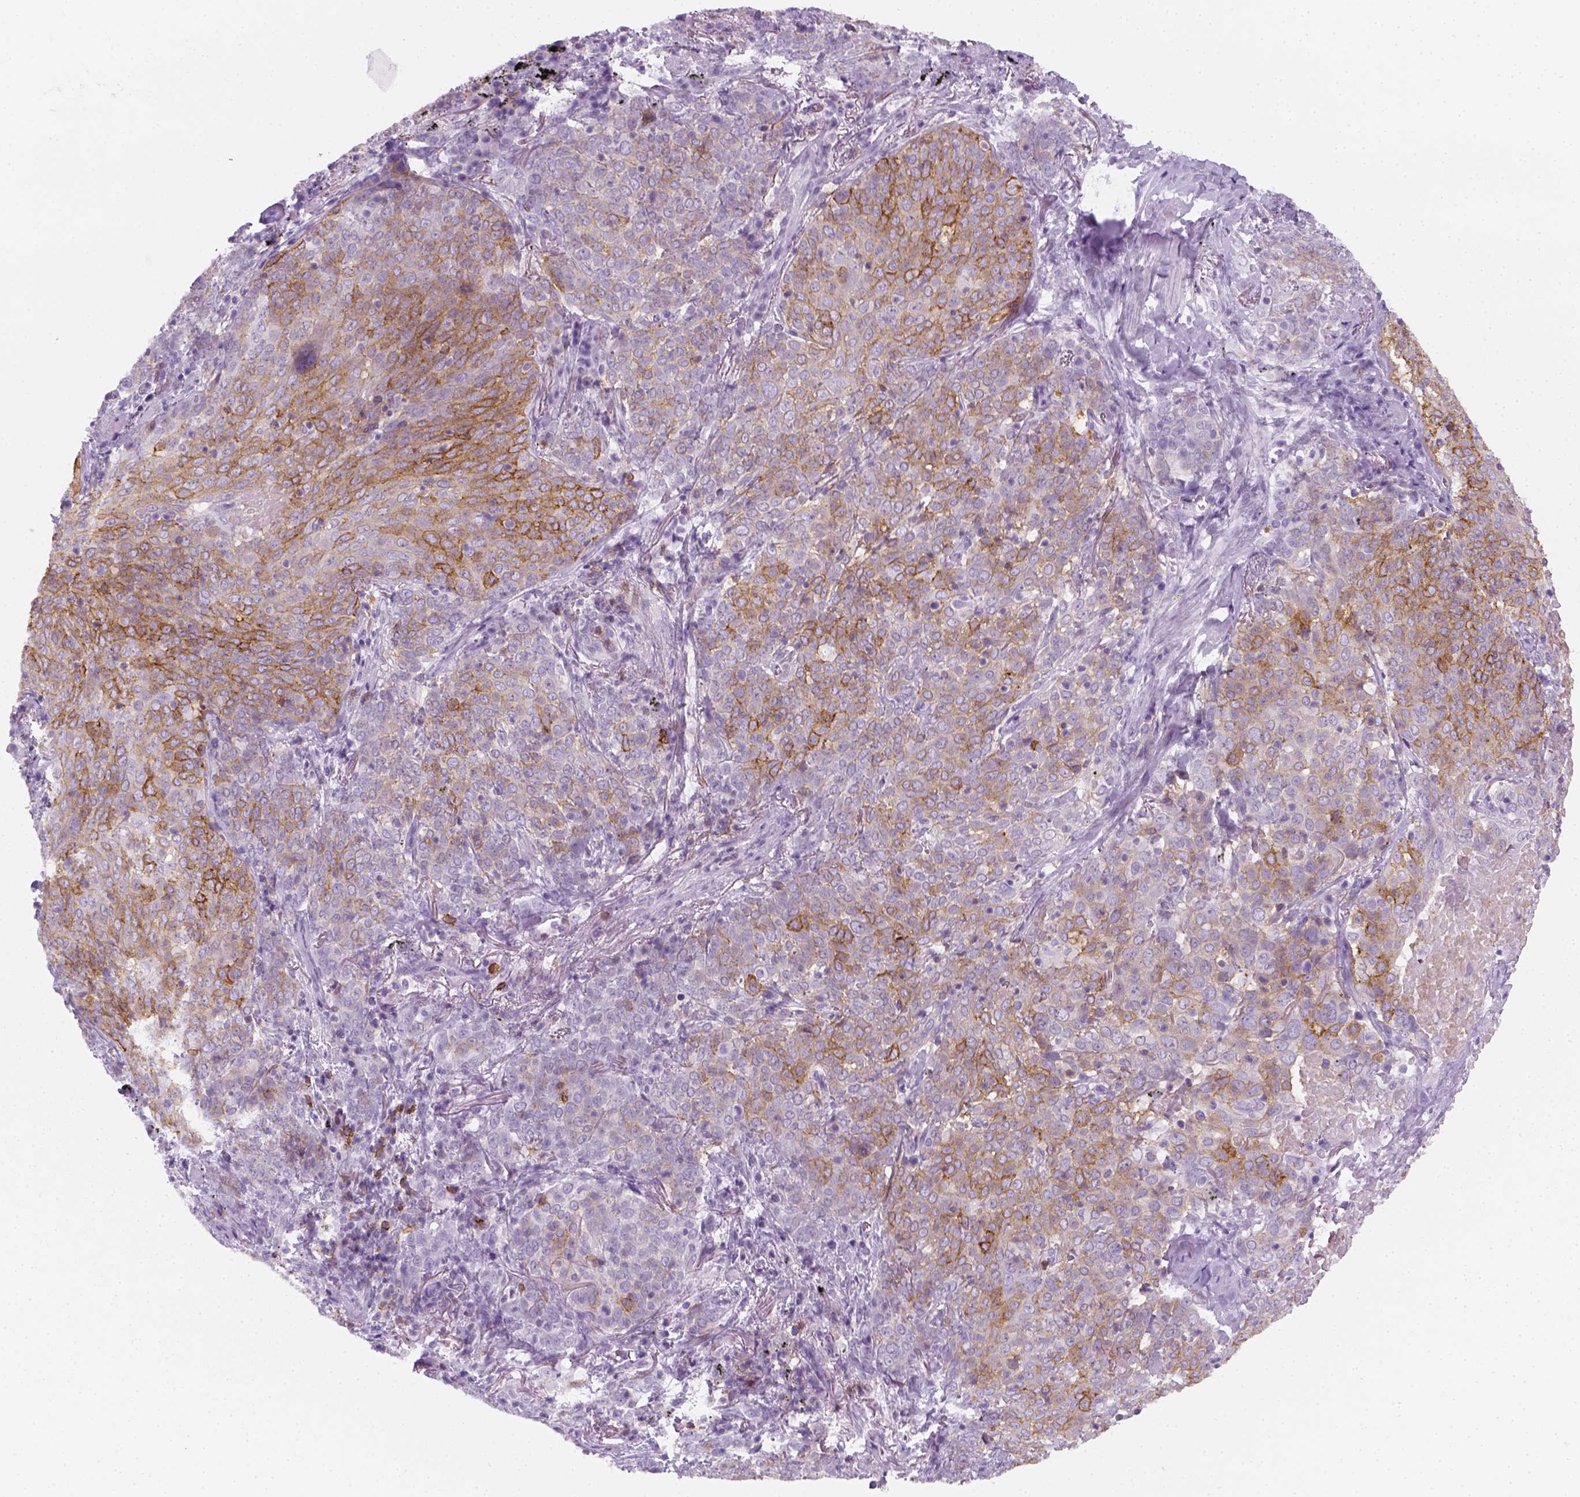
{"staining": {"intensity": "moderate", "quantity": "25%-75%", "location": "cytoplasmic/membranous"}, "tissue": "lung cancer", "cell_type": "Tumor cells", "image_type": "cancer", "snomed": [{"axis": "morphology", "description": "Squamous cell carcinoma, NOS"}, {"axis": "topography", "description": "Lung"}], "caption": "A brown stain labels moderate cytoplasmic/membranous positivity of a protein in human lung cancer (squamous cell carcinoma) tumor cells. (Stains: DAB in brown, nuclei in blue, Microscopy: brightfield microscopy at high magnification).", "gene": "AQP3", "patient": {"sex": "male", "age": 82}}